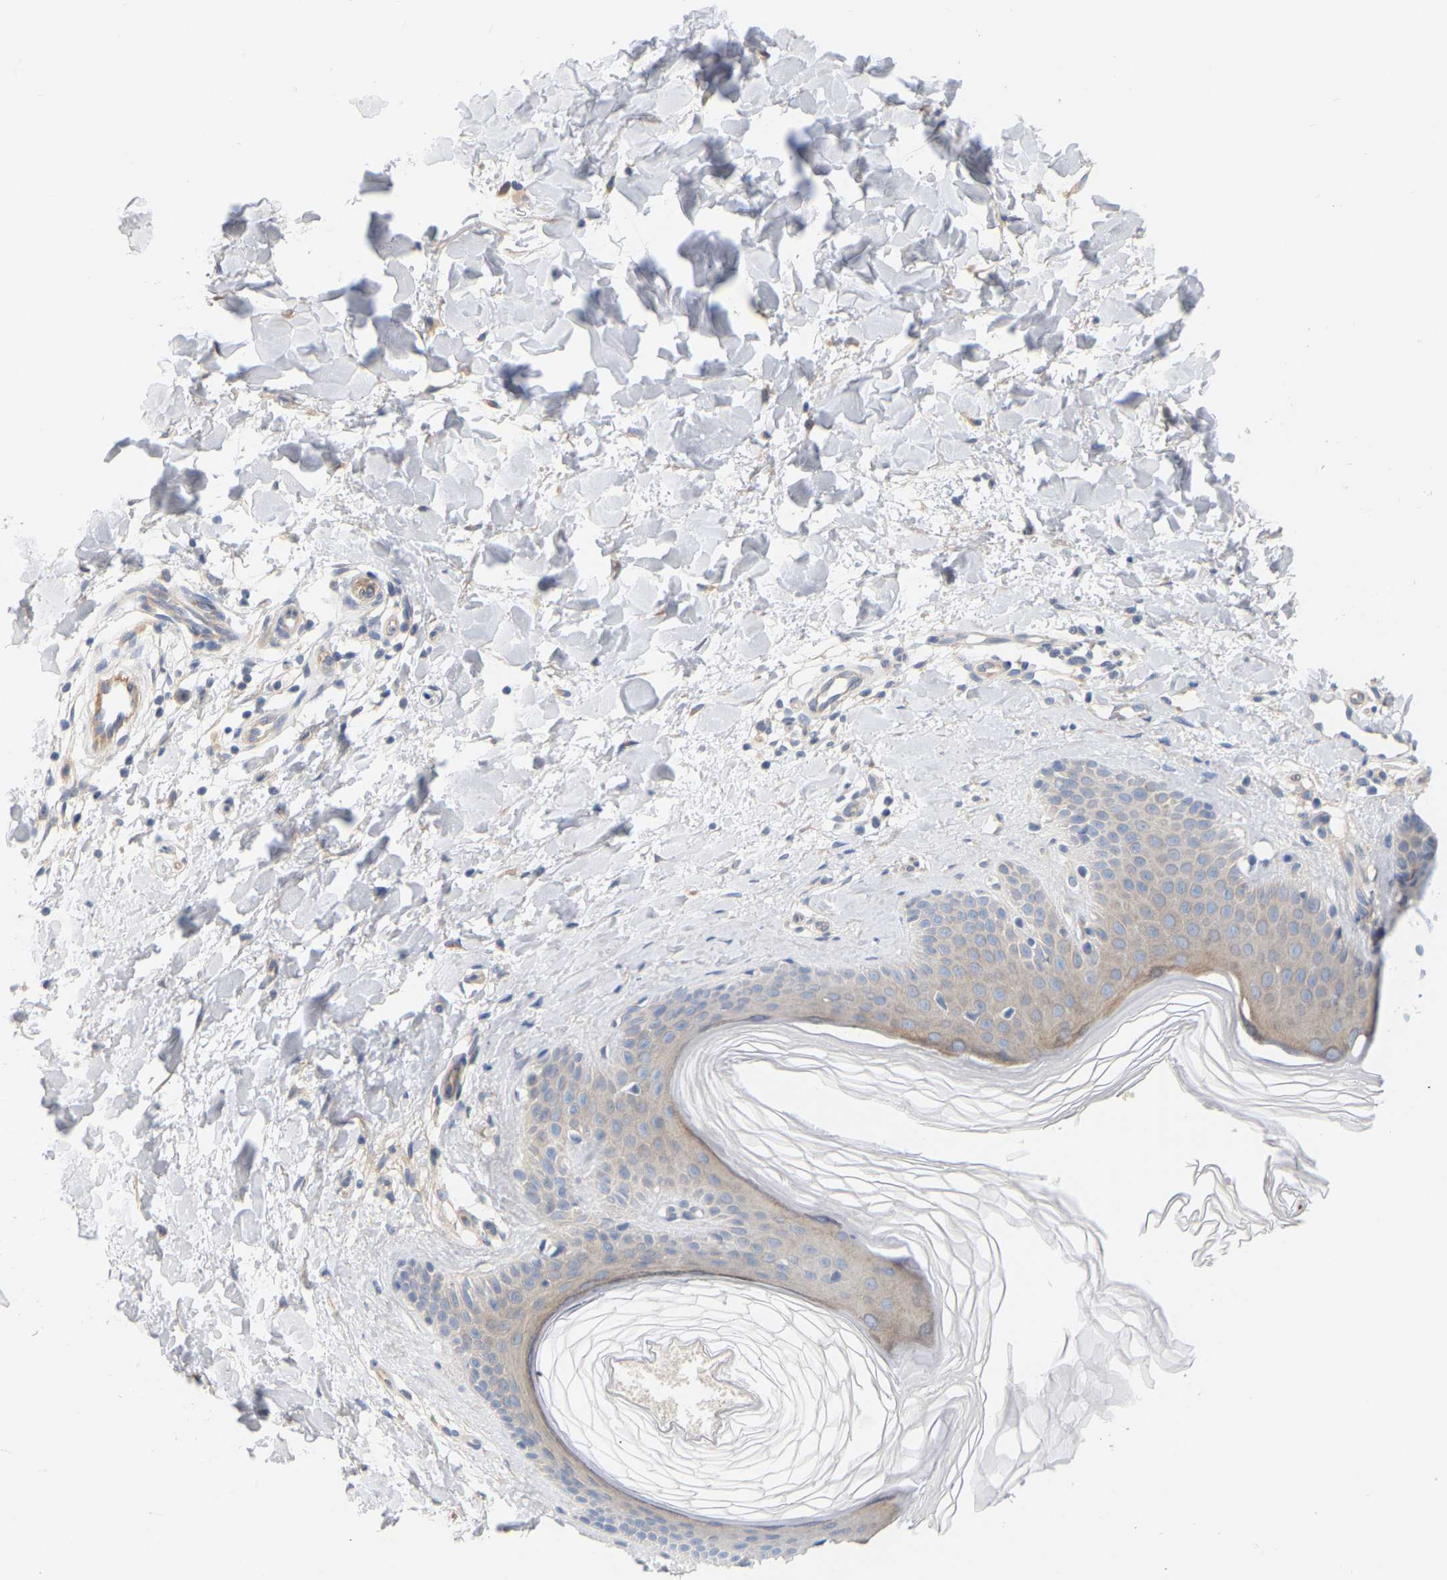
{"staining": {"intensity": "negative", "quantity": "none", "location": "none"}, "tissue": "skin", "cell_type": "Fibroblasts", "image_type": "normal", "snomed": [{"axis": "morphology", "description": "Normal tissue, NOS"}, {"axis": "morphology", "description": "Malignant melanoma, Metastatic site"}, {"axis": "topography", "description": "Skin"}], "caption": "The histopathology image shows no significant expression in fibroblasts of skin. Nuclei are stained in blue.", "gene": "MINDY4", "patient": {"sex": "male", "age": 41}}